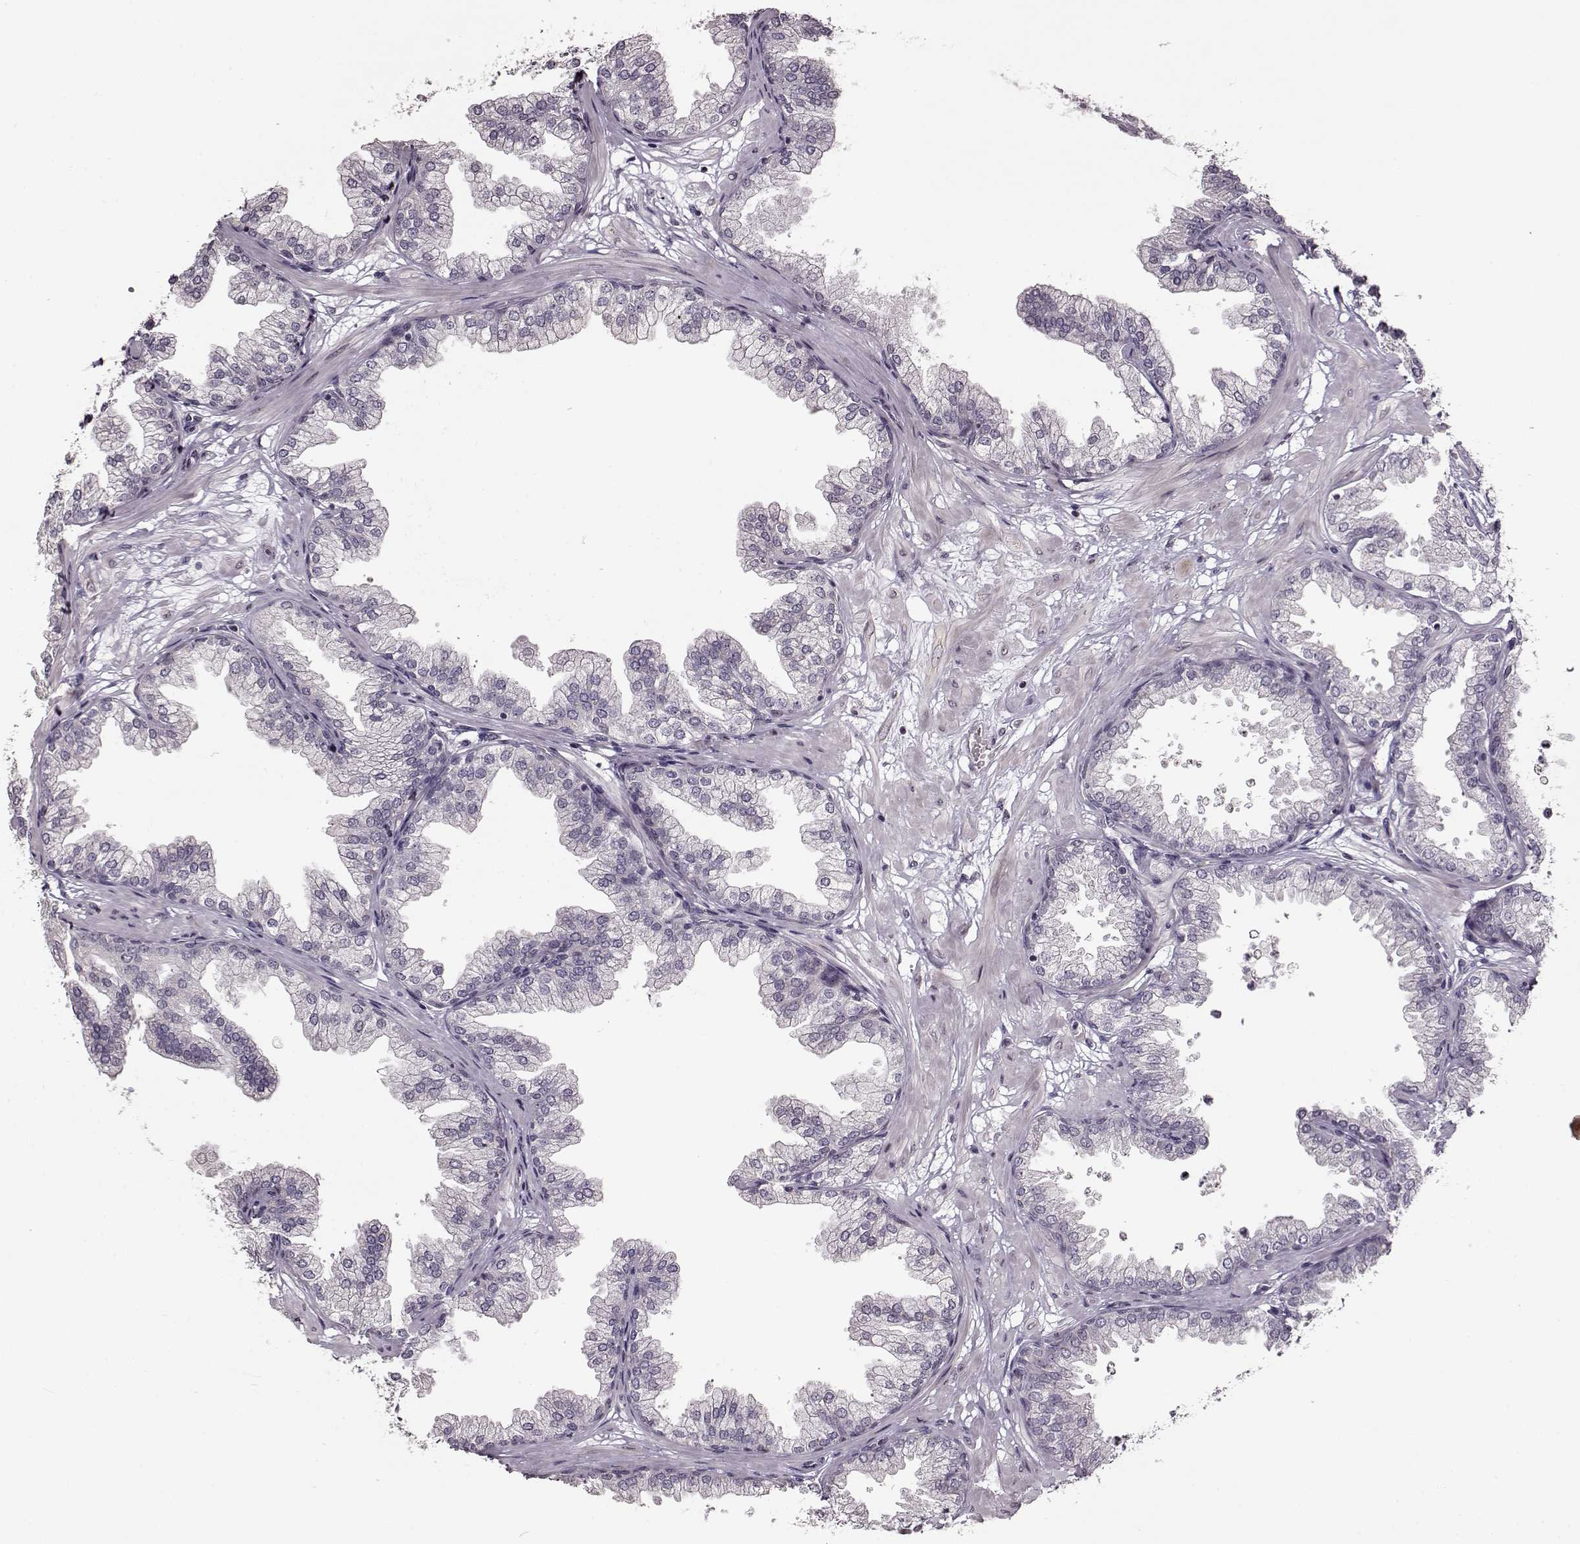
{"staining": {"intensity": "negative", "quantity": "none", "location": "none"}, "tissue": "prostate", "cell_type": "Glandular cells", "image_type": "normal", "snomed": [{"axis": "morphology", "description": "Normal tissue, NOS"}, {"axis": "topography", "description": "Prostate"}], "caption": "This is an immunohistochemistry (IHC) histopathology image of benign human prostate. There is no staining in glandular cells.", "gene": "FSHB", "patient": {"sex": "male", "age": 37}}